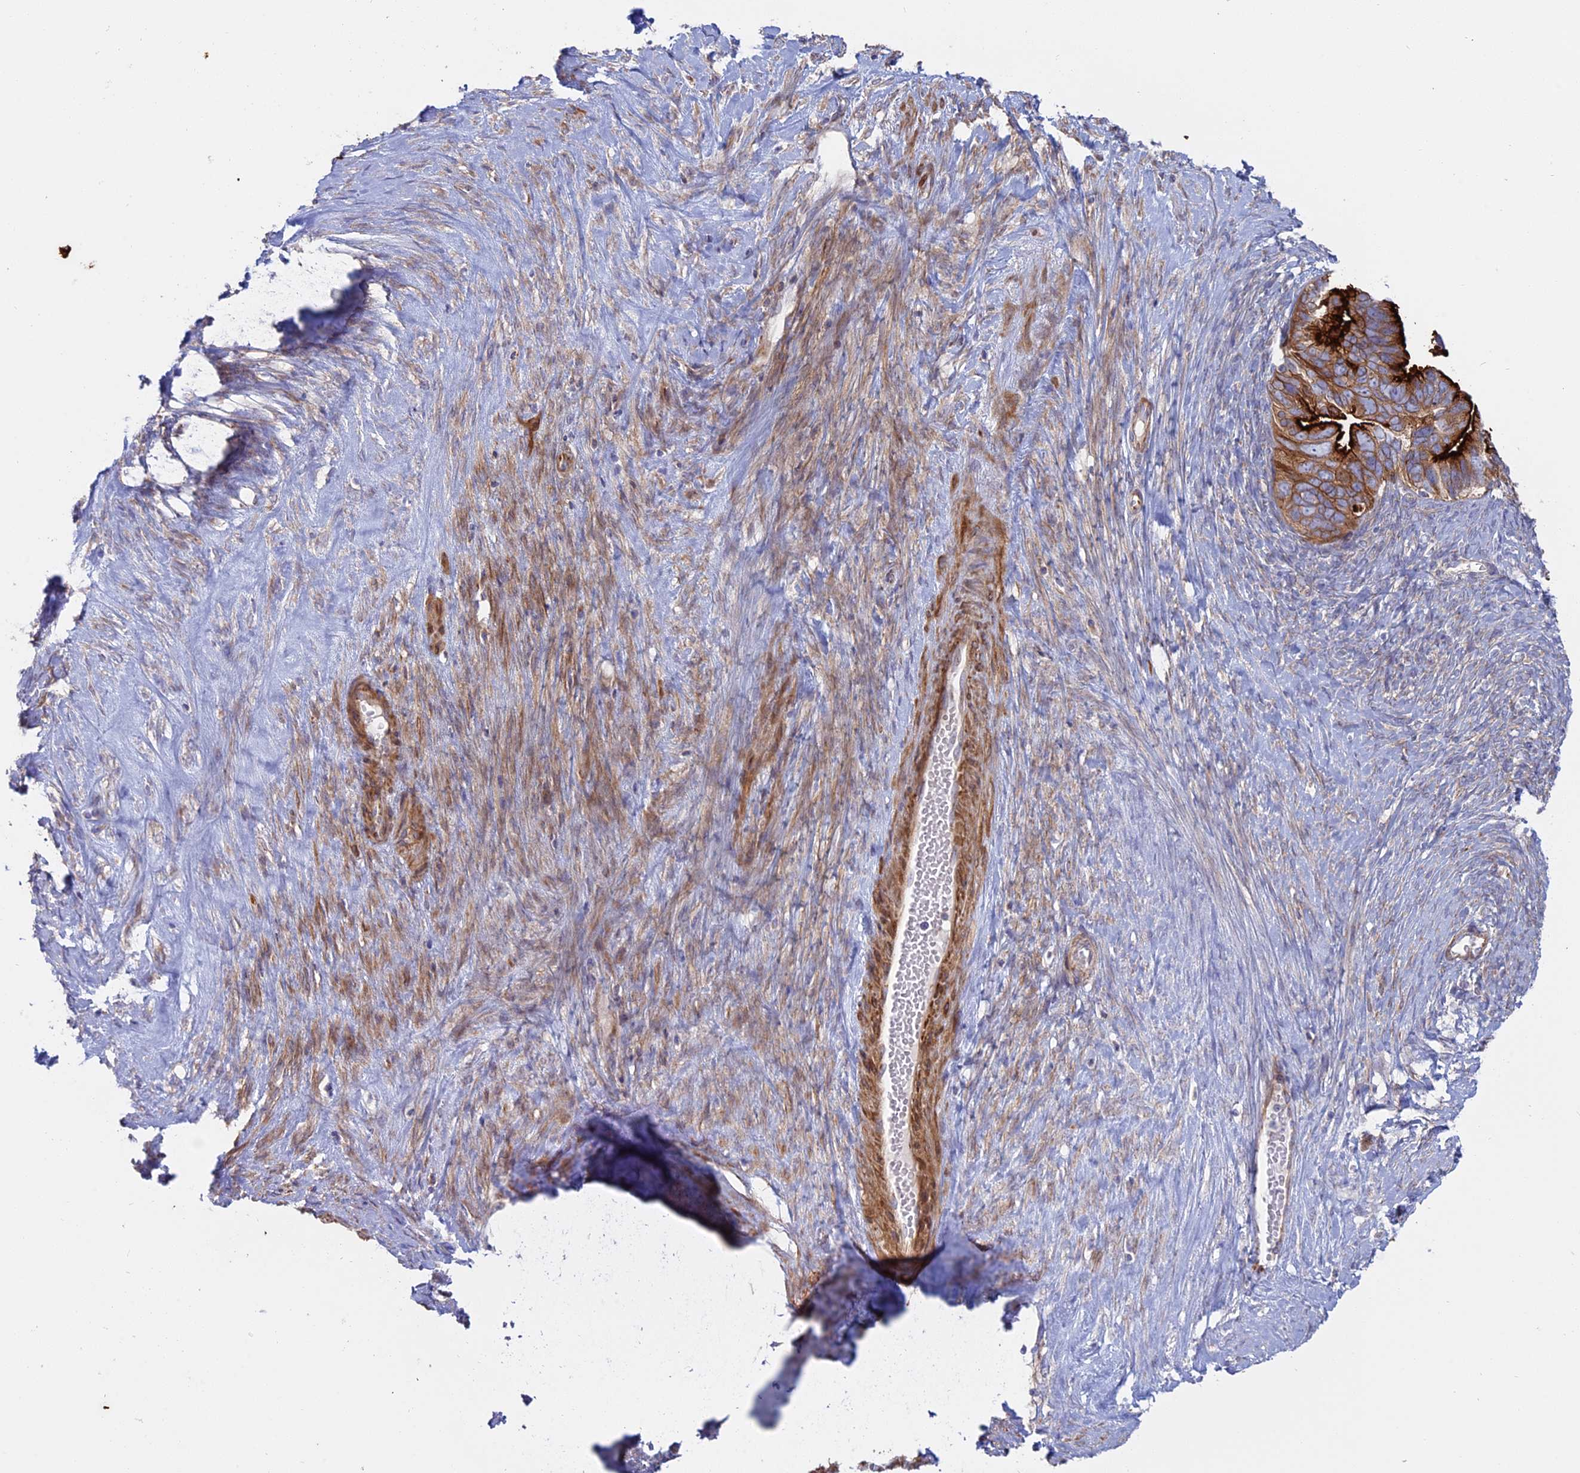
{"staining": {"intensity": "strong", "quantity": ">75%", "location": "cytoplasmic/membranous"}, "tissue": "ovarian cancer", "cell_type": "Tumor cells", "image_type": "cancer", "snomed": [{"axis": "morphology", "description": "Cystadenocarcinoma, serous, NOS"}, {"axis": "topography", "description": "Ovary"}], "caption": "IHC staining of ovarian cancer, which reveals high levels of strong cytoplasmic/membranous expression in approximately >75% of tumor cells indicating strong cytoplasmic/membranous protein positivity. The staining was performed using DAB (3,3'-diaminobenzidine) (brown) for protein detection and nuclei were counterstained in hematoxylin (blue).", "gene": "MYO5B", "patient": {"sex": "female", "age": 56}}